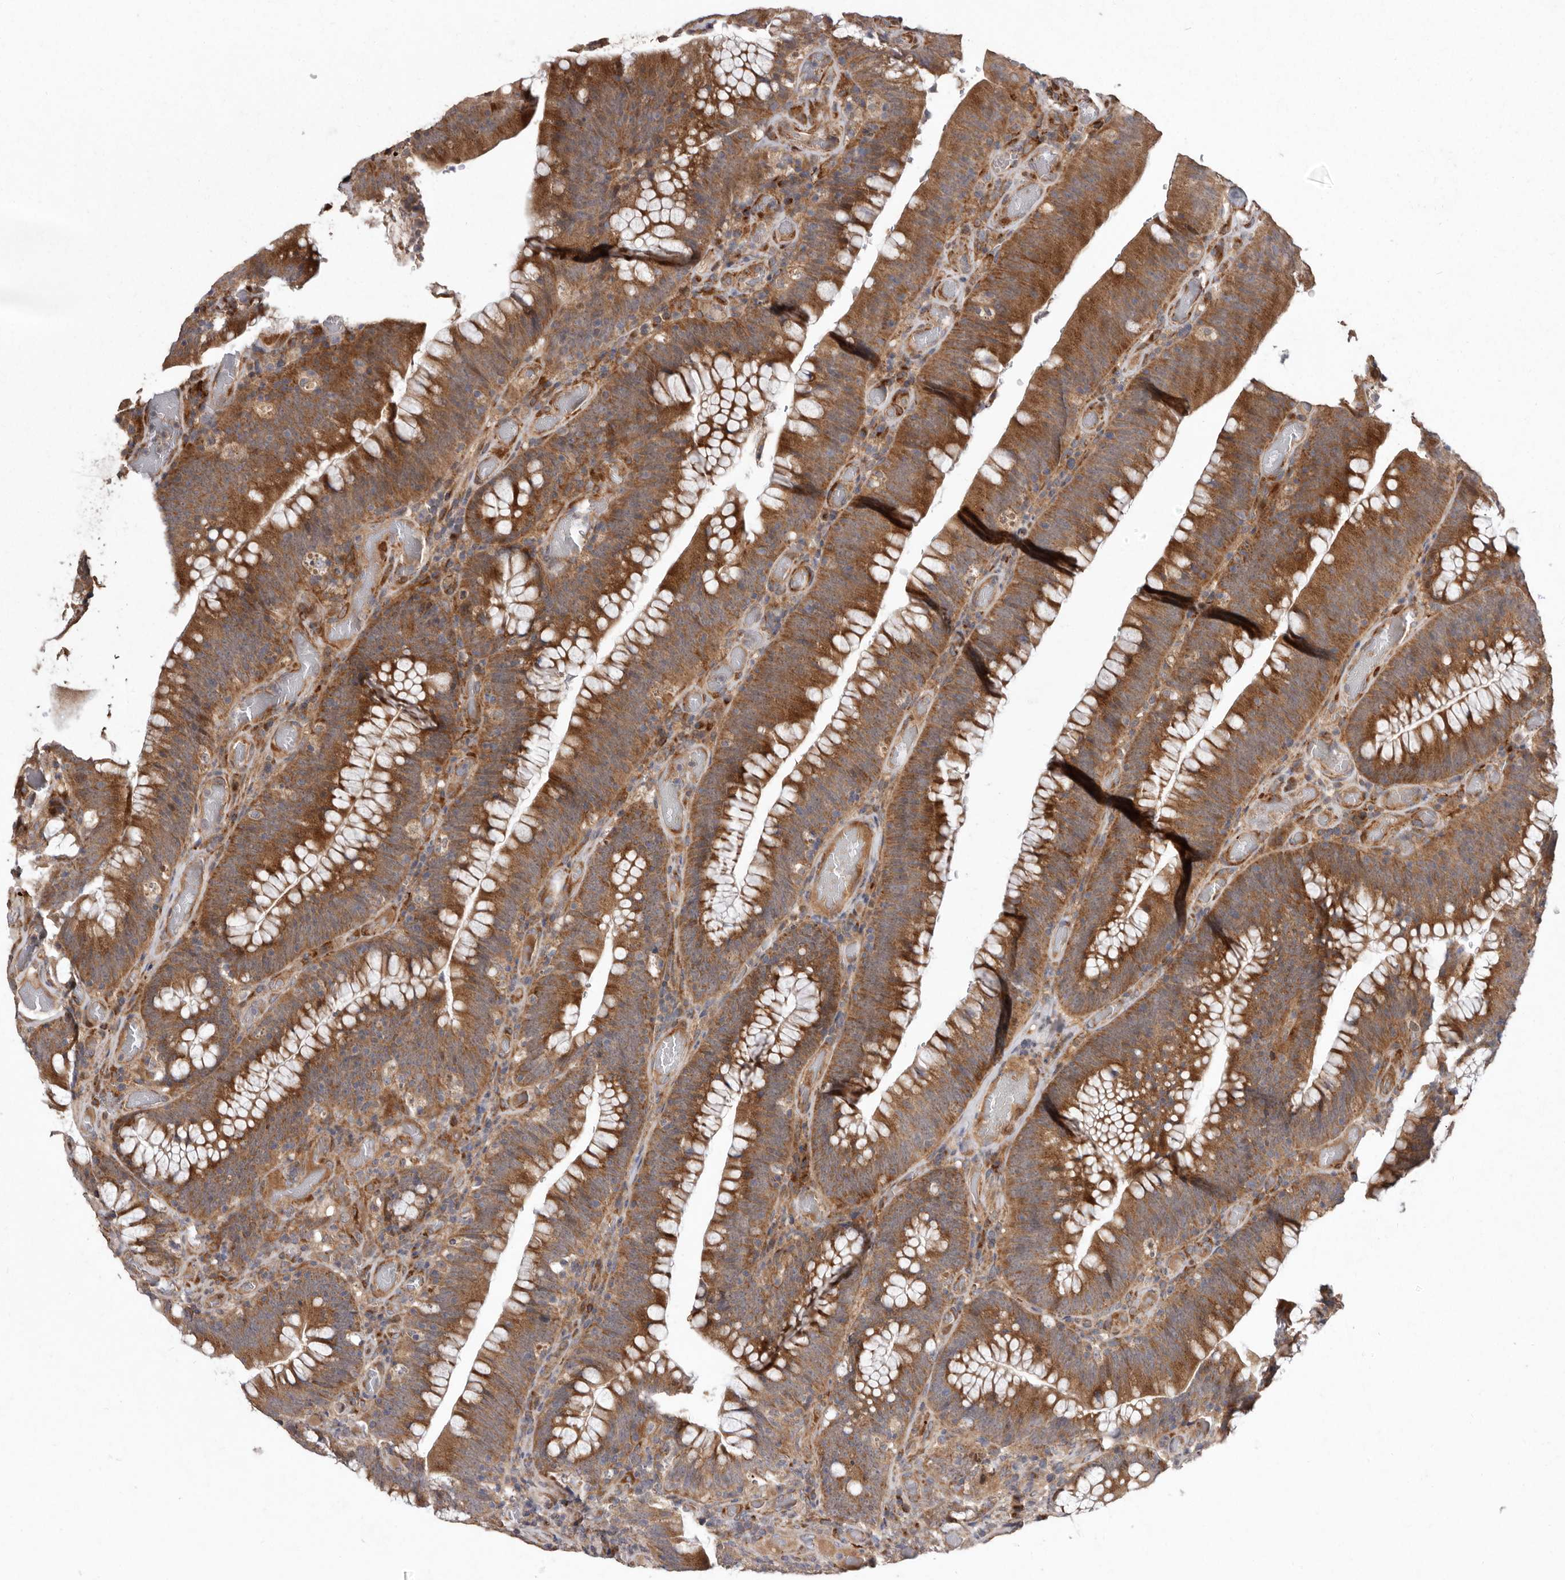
{"staining": {"intensity": "strong", "quantity": ">75%", "location": "cytoplasmic/membranous"}, "tissue": "colorectal cancer", "cell_type": "Tumor cells", "image_type": "cancer", "snomed": [{"axis": "morphology", "description": "Normal tissue, NOS"}, {"axis": "topography", "description": "Colon"}], "caption": "Colorectal cancer stained with a protein marker exhibits strong staining in tumor cells.", "gene": "FLAD1", "patient": {"sex": "female", "age": 82}}